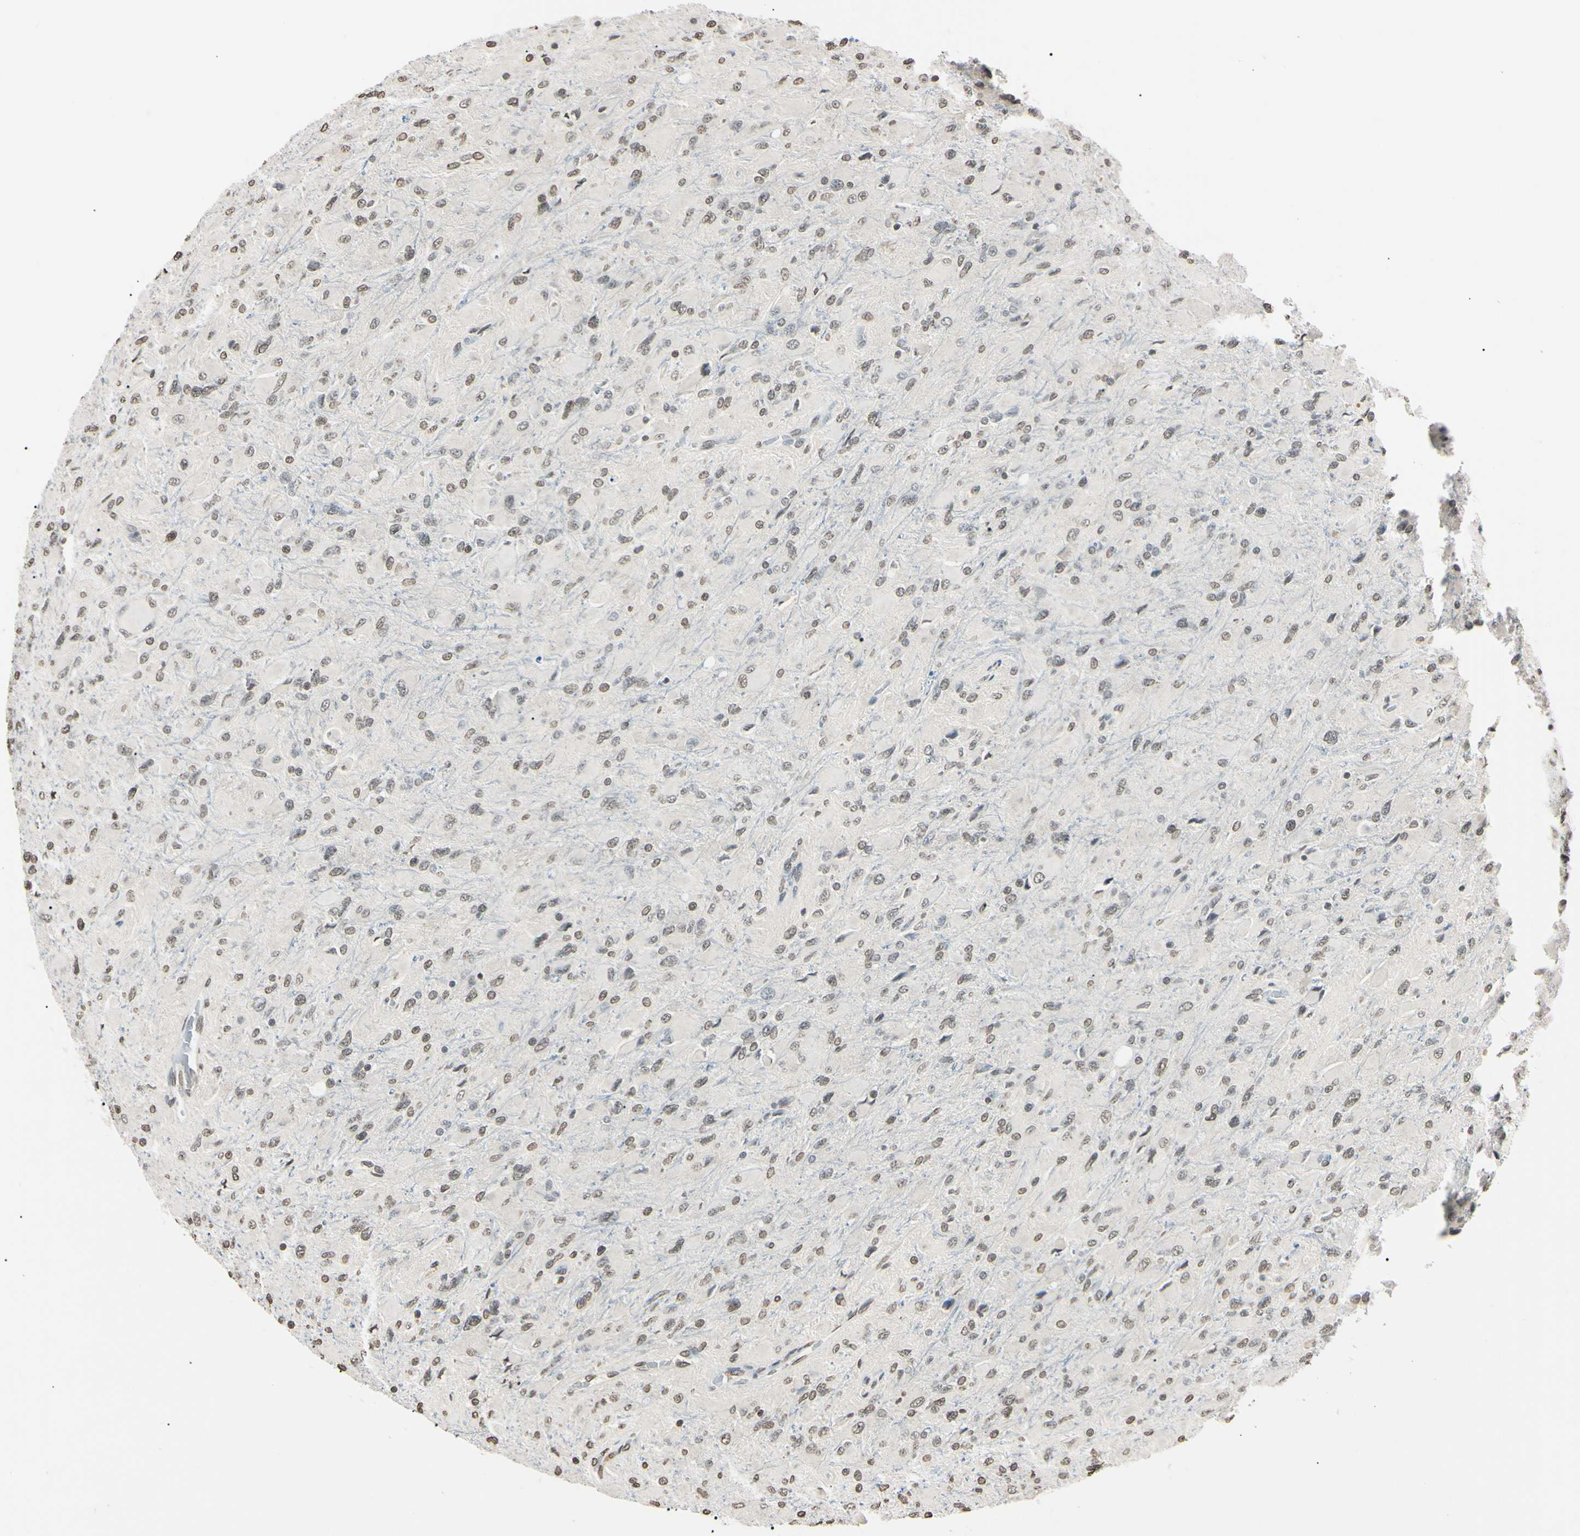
{"staining": {"intensity": "weak", "quantity": "25%-75%", "location": "nuclear"}, "tissue": "glioma", "cell_type": "Tumor cells", "image_type": "cancer", "snomed": [{"axis": "morphology", "description": "Glioma, malignant, High grade"}, {"axis": "topography", "description": "Cerebral cortex"}], "caption": "A photomicrograph showing weak nuclear positivity in approximately 25%-75% of tumor cells in glioma, as visualized by brown immunohistochemical staining.", "gene": "CDC45", "patient": {"sex": "female", "age": 36}}